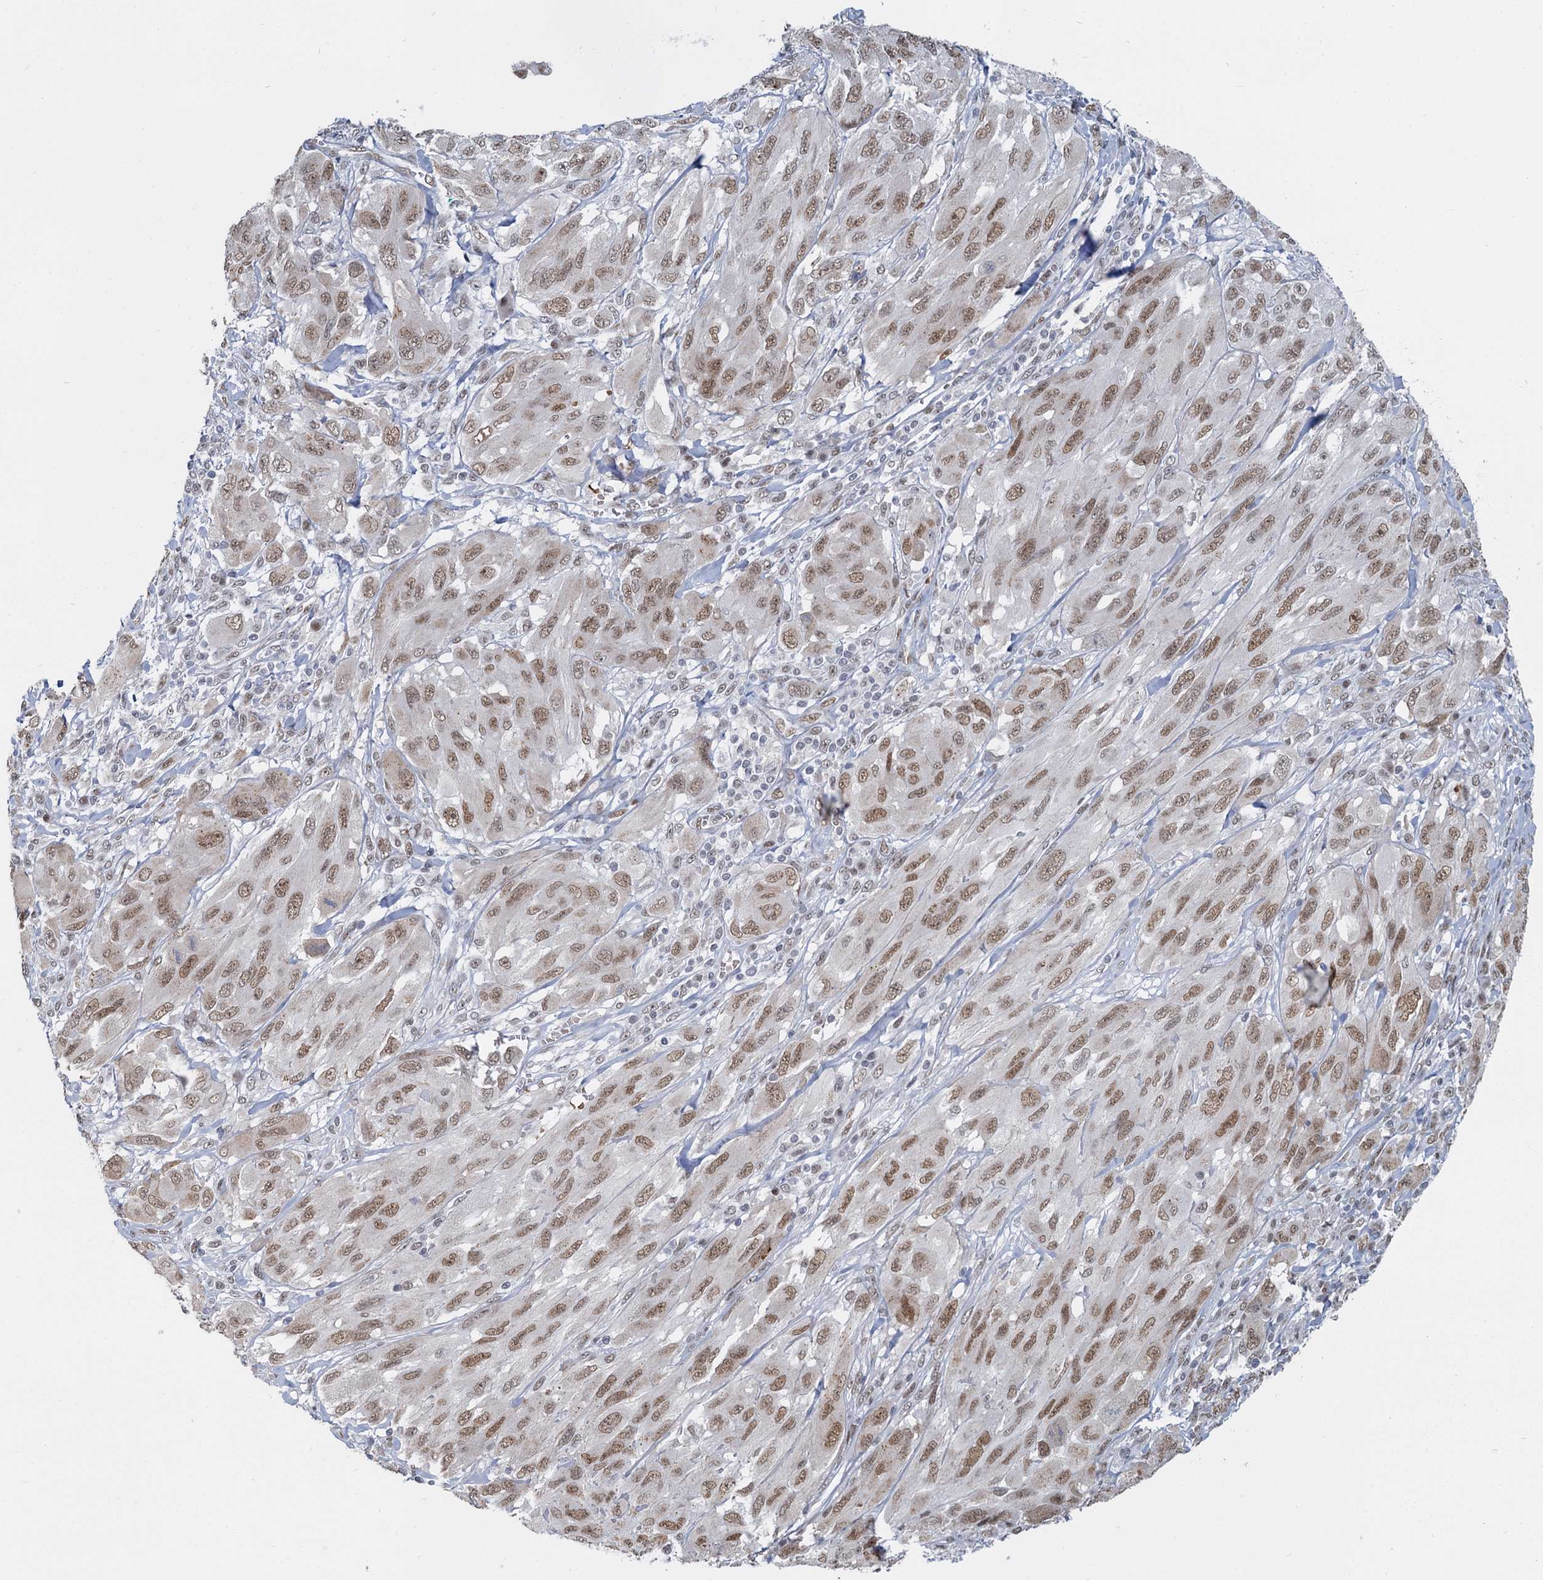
{"staining": {"intensity": "moderate", "quantity": ">75%", "location": "nuclear"}, "tissue": "melanoma", "cell_type": "Tumor cells", "image_type": "cancer", "snomed": [{"axis": "morphology", "description": "Malignant melanoma, NOS"}, {"axis": "topography", "description": "Skin"}], "caption": "A high-resolution photomicrograph shows IHC staining of malignant melanoma, which reveals moderate nuclear positivity in about >75% of tumor cells. (Brightfield microscopy of DAB IHC at high magnification).", "gene": "RPRD1A", "patient": {"sex": "female", "age": 91}}